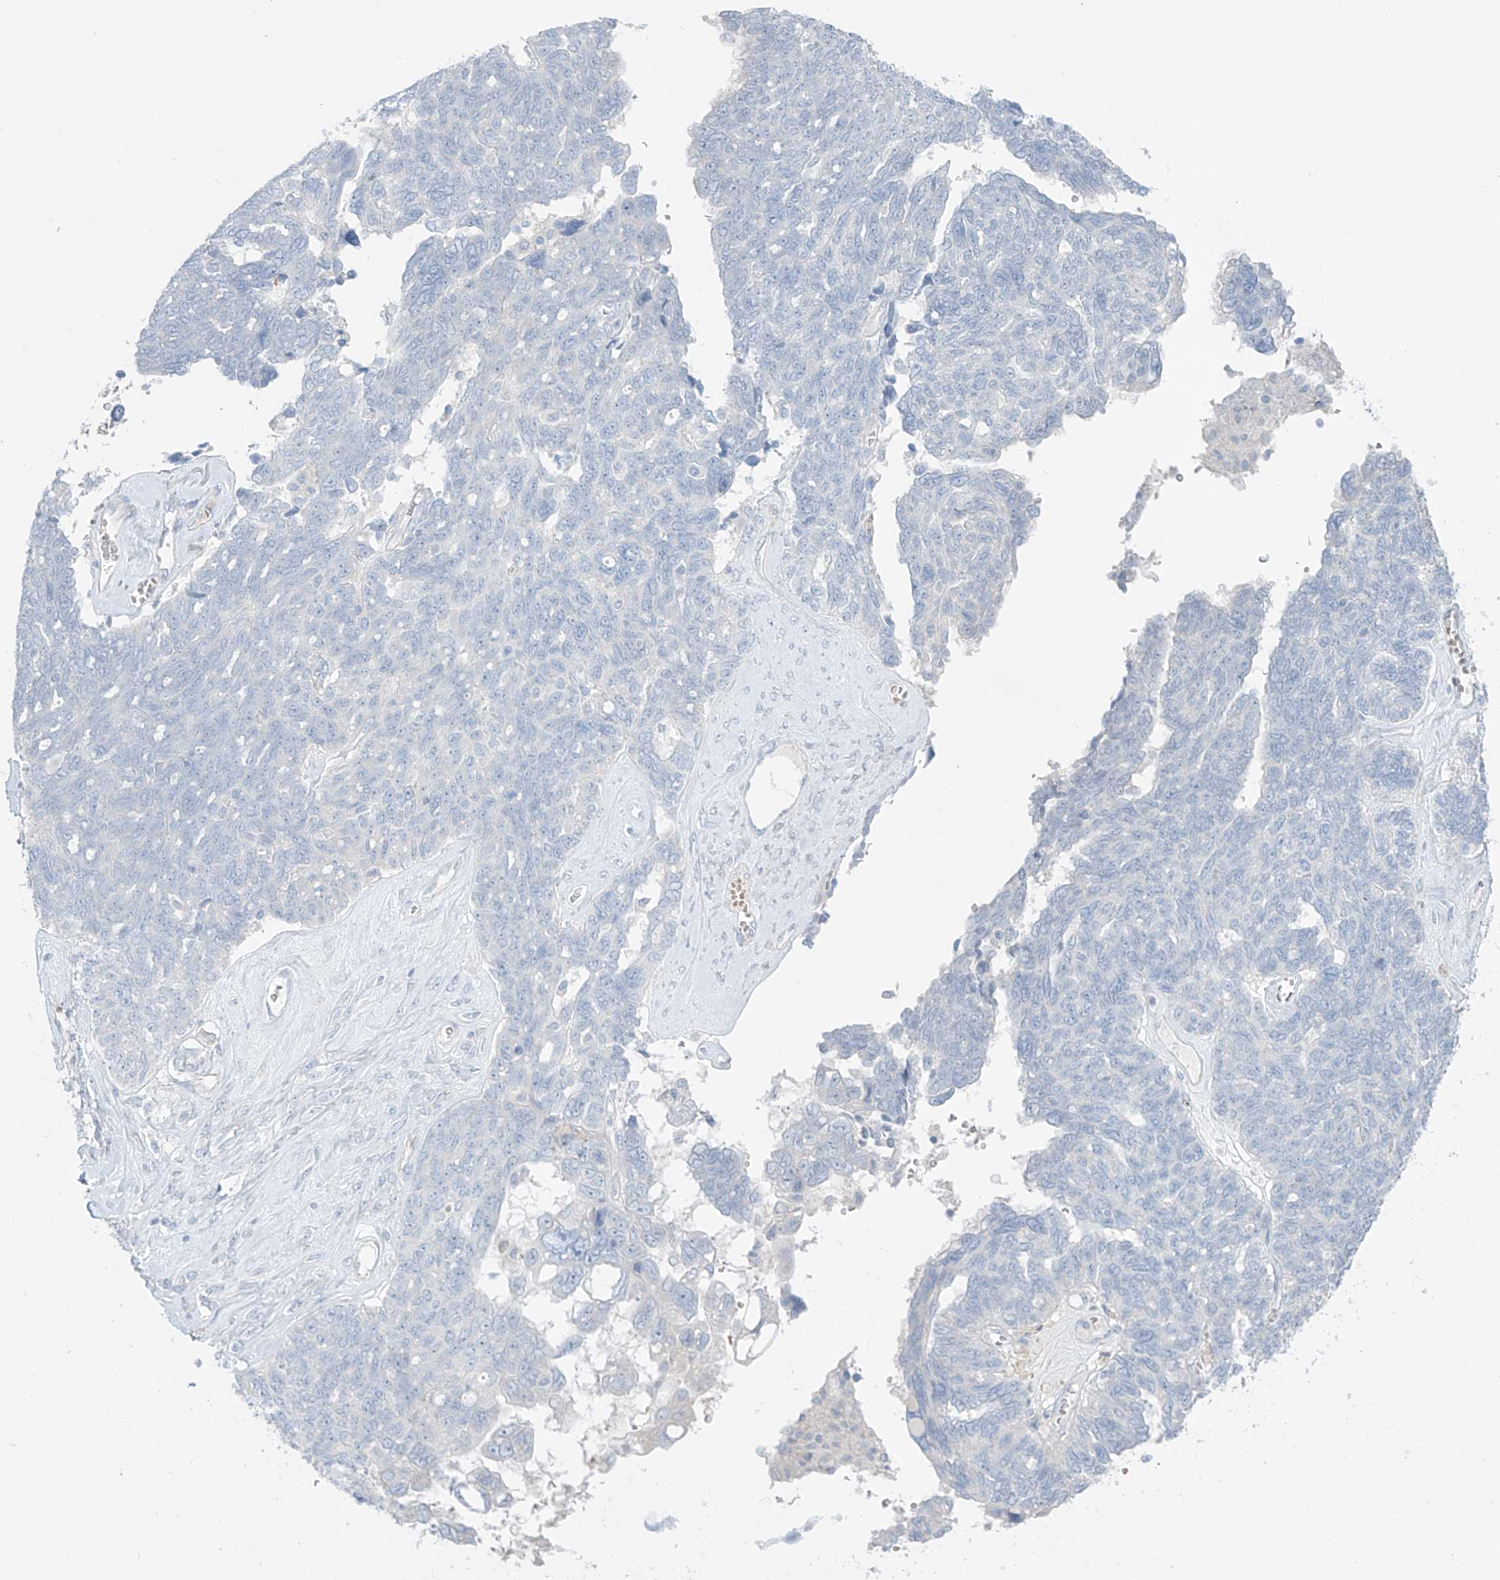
{"staining": {"intensity": "negative", "quantity": "none", "location": "none"}, "tissue": "ovarian cancer", "cell_type": "Tumor cells", "image_type": "cancer", "snomed": [{"axis": "morphology", "description": "Cystadenocarcinoma, serous, NOS"}, {"axis": "topography", "description": "Ovary"}], "caption": "High power microscopy micrograph of an immunohistochemistry photomicrograph of ovarian cancer (serous cystadenocarcinoma), revealing no significant positivity in tumor cells.", "gene": "ASPRV1", "patient": {"sex": "female", "age": 79}}